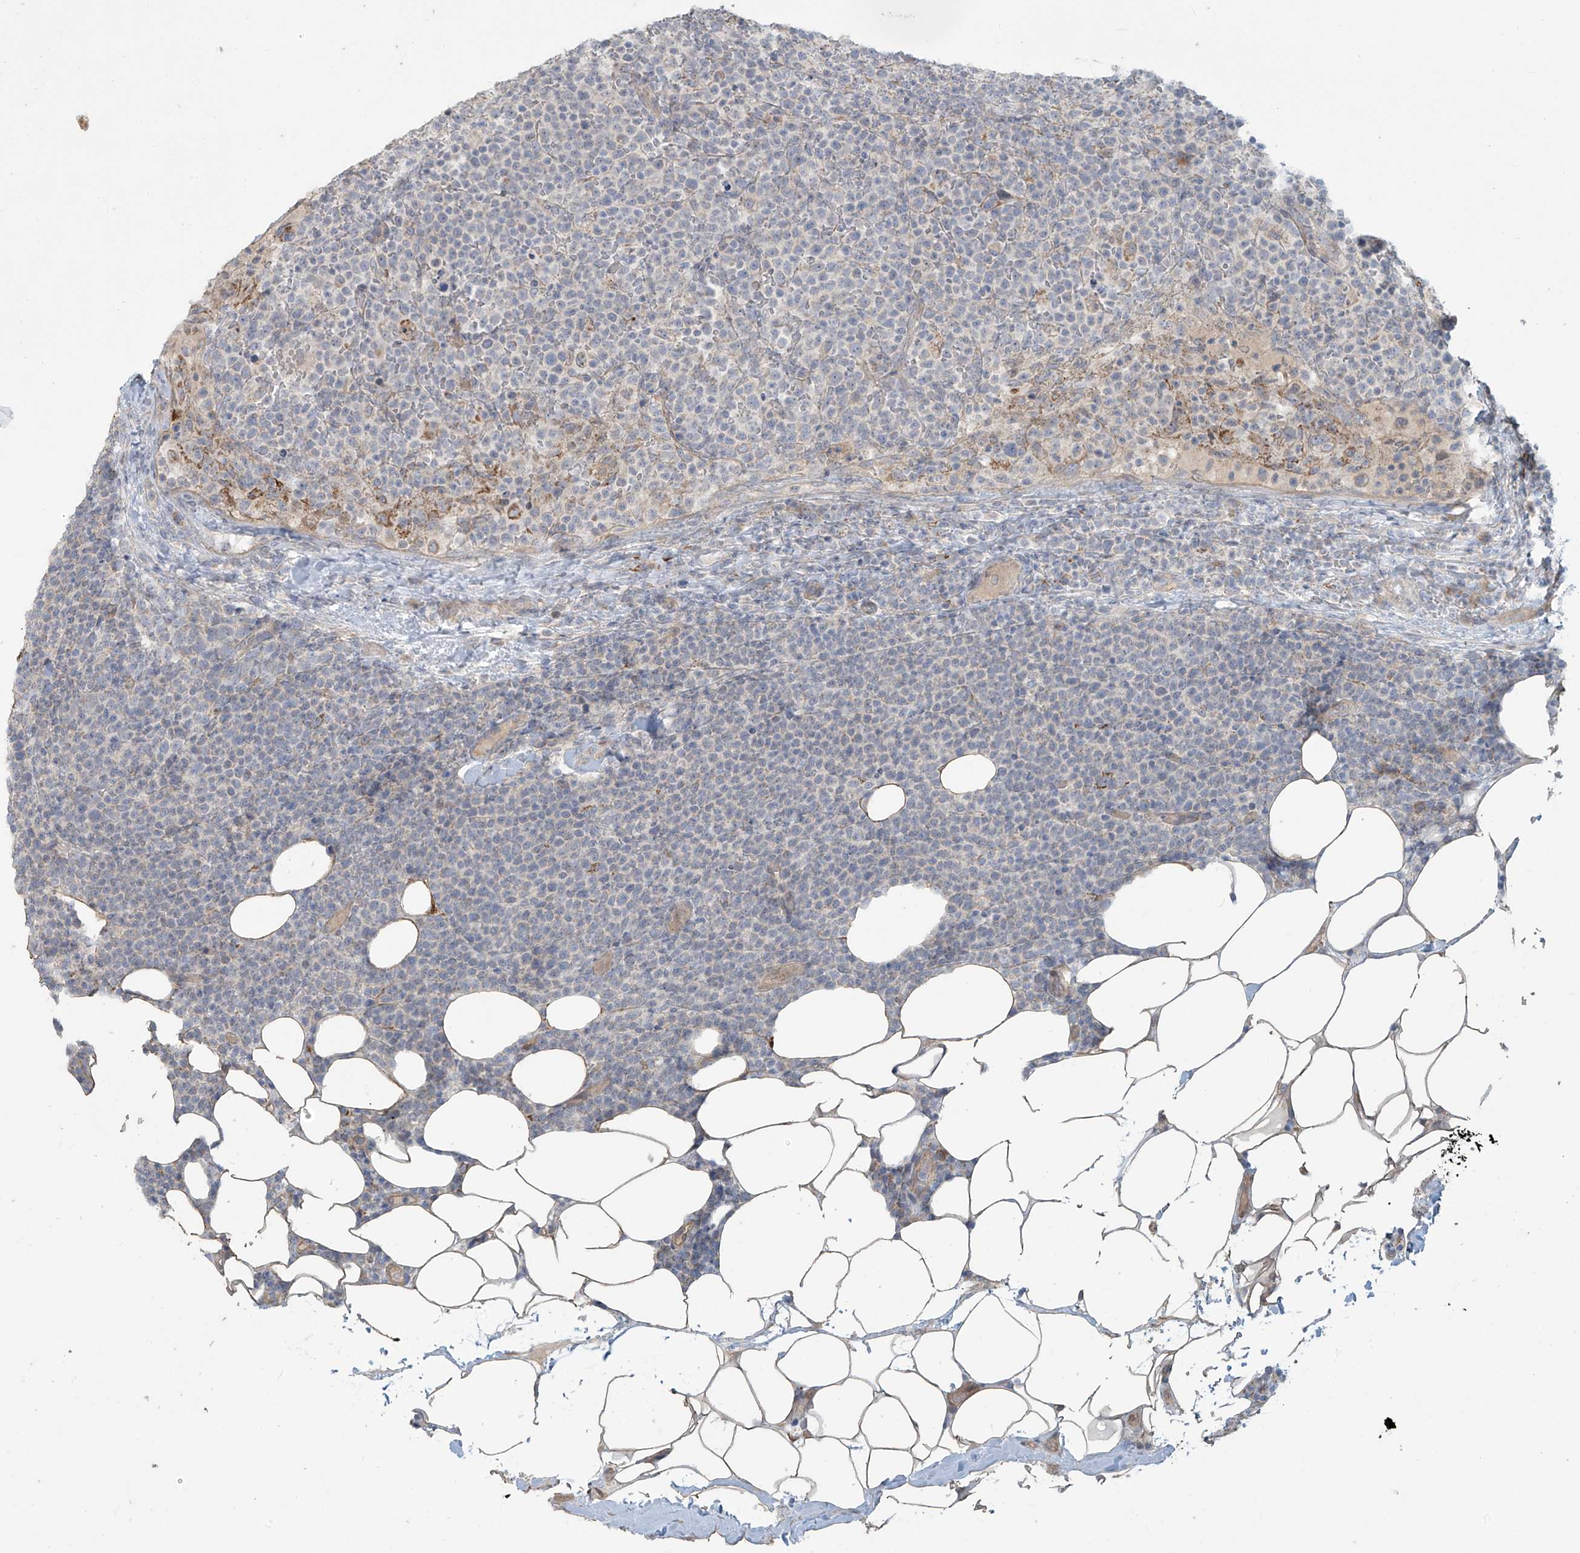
{"staining": {"intensity": "negative", "quantity": "none", "location": "none"}, "tissue": "lymphoma", "cell_type": "Tumor cells", "image_type": "cancer", "snomed": [{"axis": "morphology", "description": "Malignant lymphoma, non-Hodgkin's type, High grade"}, {"axis": "topography", "description": "Lymph node"}], "caption": "Malignant lymphoma, non-Hodgkin's type (high-grade) stained for a protein using immunohistochemistry shows no positivity tumor cells.", "gene": "MAGIX", "patient": {"sex": "male", "age": 61}}